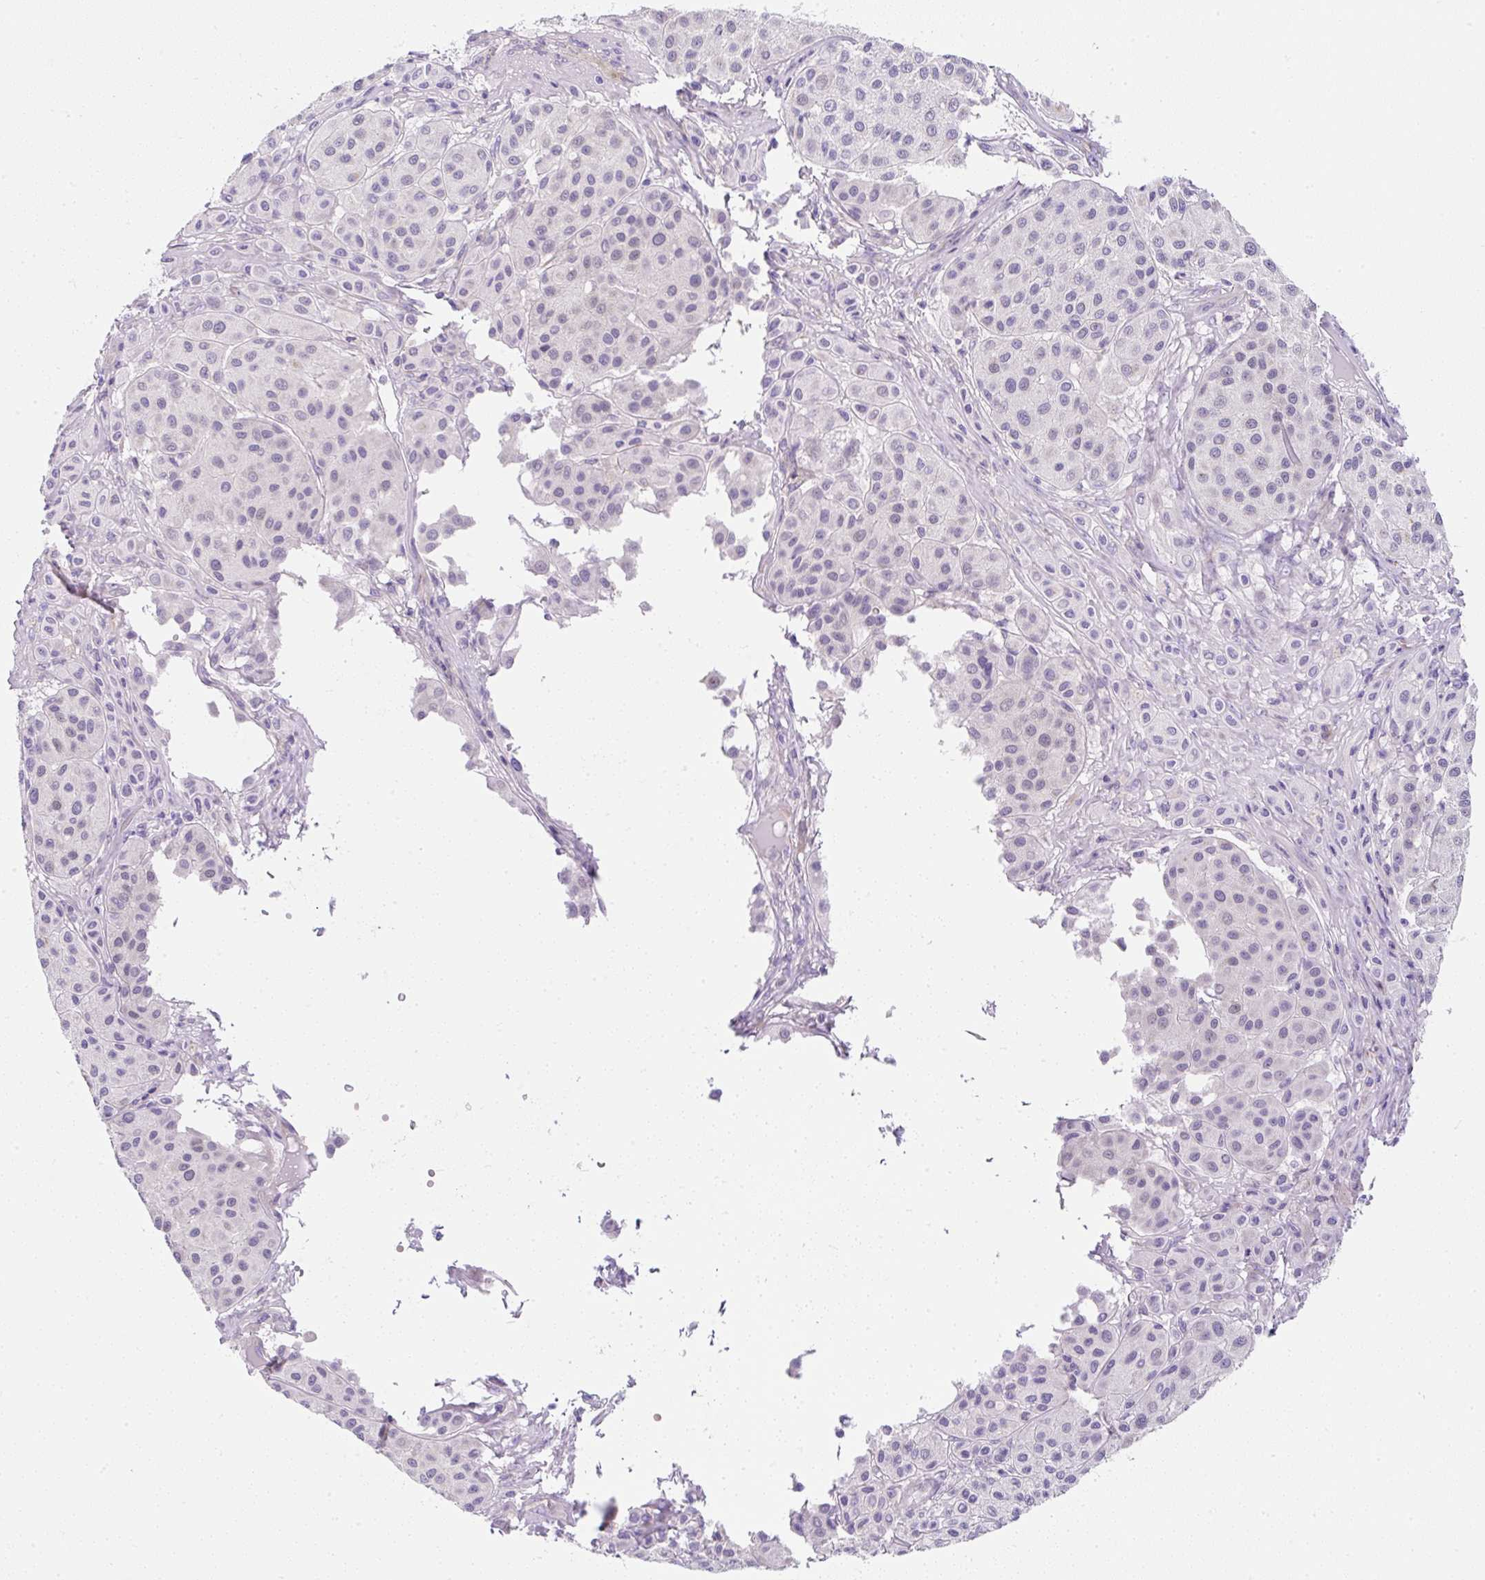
{"staining": {"intensity": "negative", "quantity": "none", "location": "none"}, "tissue": "melanoma", "cell_type": "Tumor cells", "image_type": "cancer", "snomed": [{"axis": "morphology", "description": "Malignant melanoma, Metastatic site"}, {"axis": "topography", "description": "Smooth muscle"}], "caption": "The image shows no staining of tumor cells in melanoma.", "gene": "DTX4", "patient": {"sex": "male", "age": 41}}